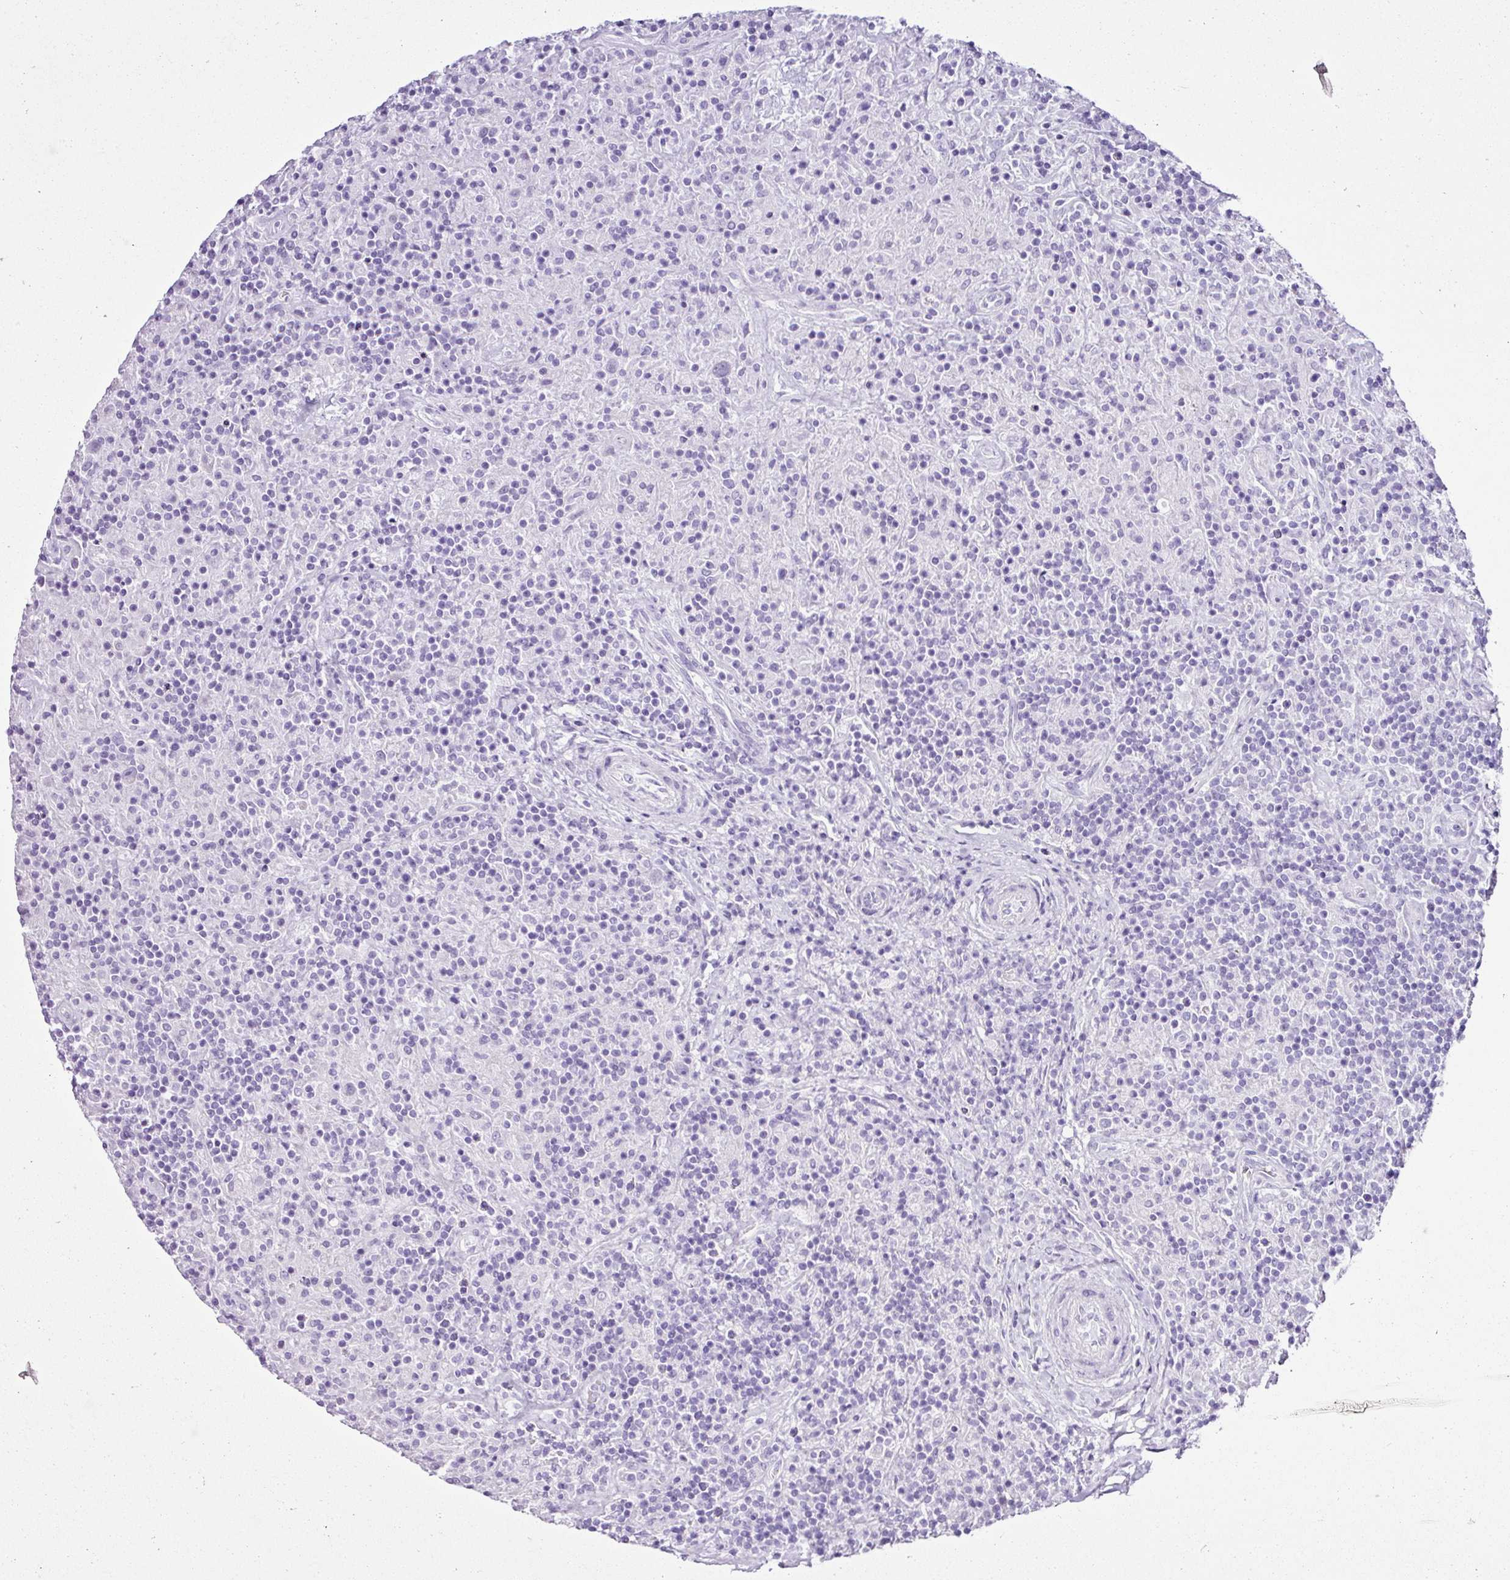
{"staining": {"intensity": "negative", "quantity": "none", "location": "none"}, "tissue": "lymphoma", "cell_type": "Tumor cells", "image_type": "cancer", "snomed": [{"axis": "morphology", "description": "Hodgkin's disease, NOS"}, {"axis": "topography", "description": "Lymph node"}], "caption": "There is no significant expression in tumor cells of Hodgkin's disease.", "gene": "LILRB4", "patient": {"sex": "male", "age": 70}}